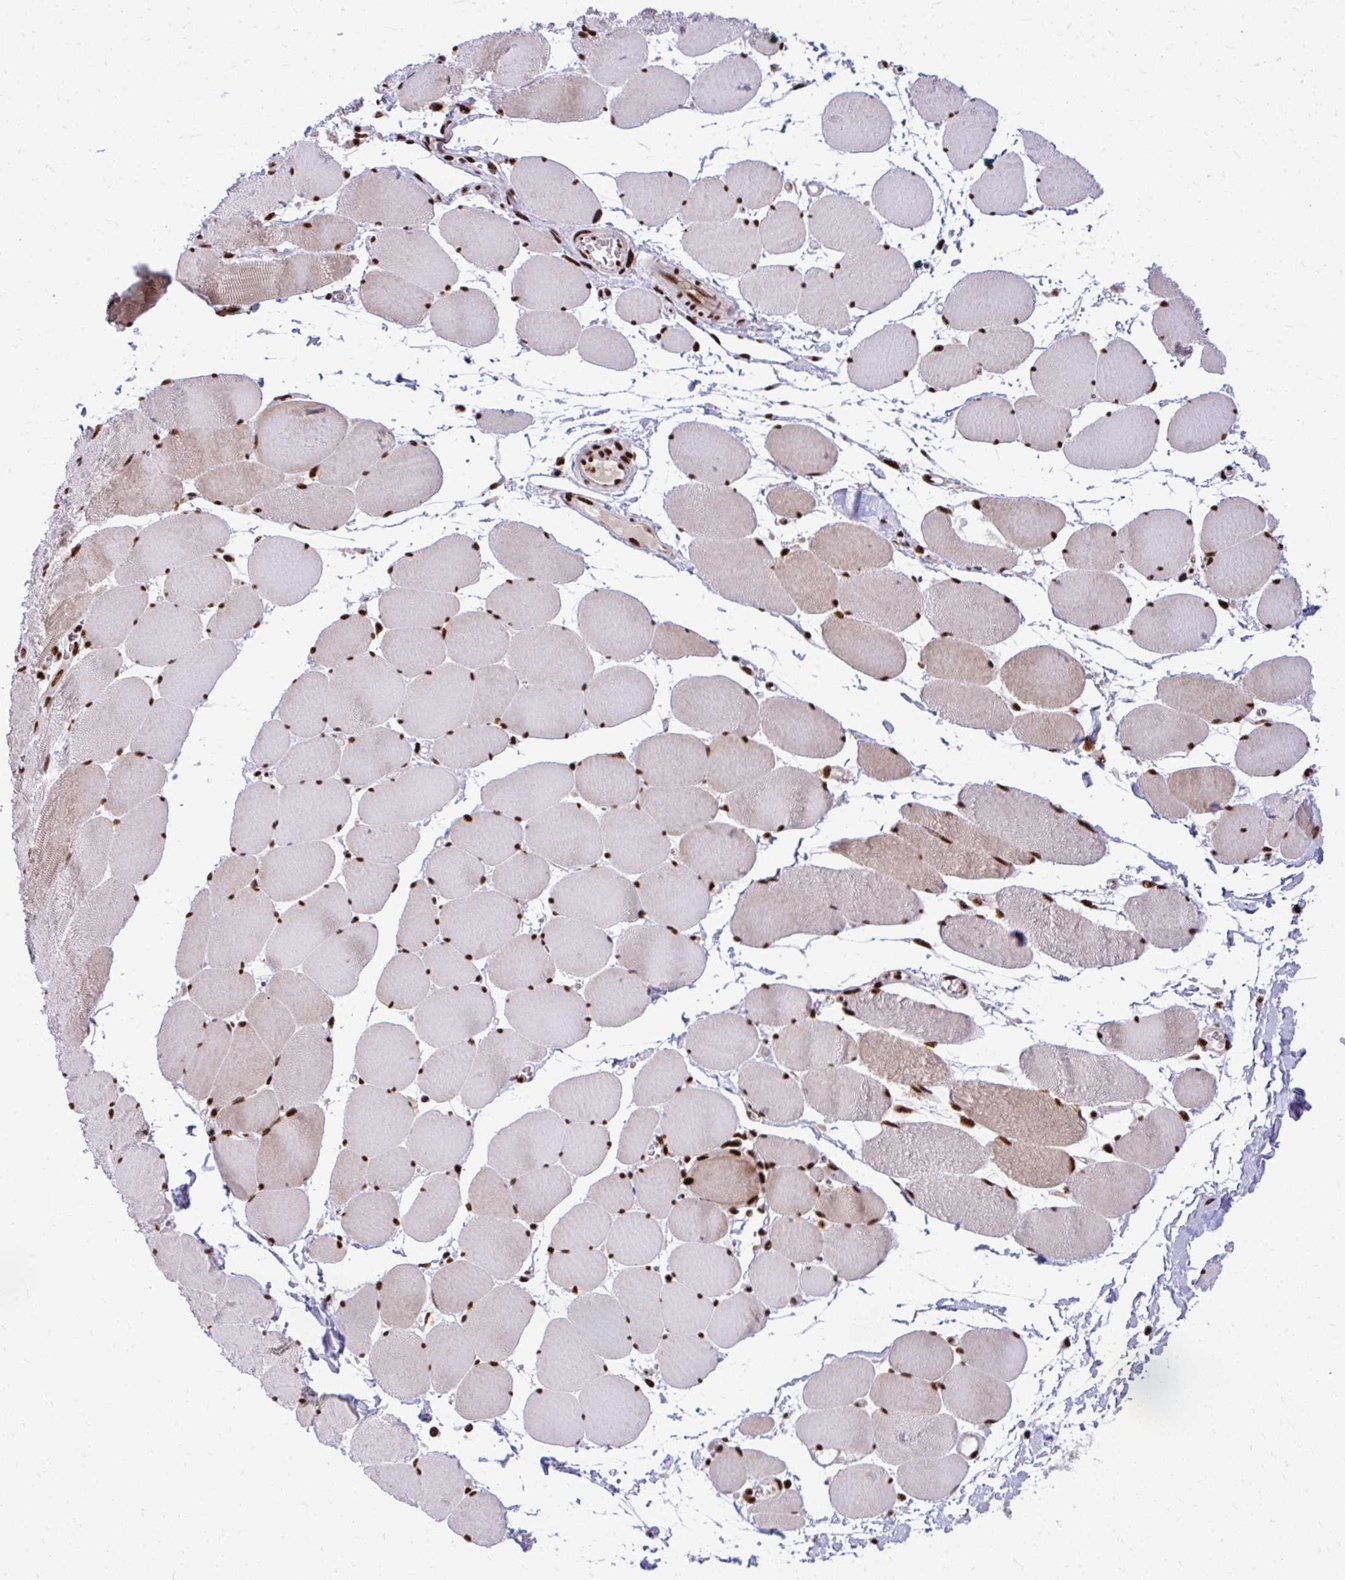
{"staining": {"intensity": "strong", "quantity": ">75%", "location": "nuclear"}, "tissue": "skeletal muscle", "cell_type": "Myocytes", "image_type": "normal", "snomed": [{"axis": "morphology", "description": "Normal tissue, NOS"}, {"axis": "topography", "description": "Skeletal muscle"}], "caption": "This is a micrograph of IHC staining of unremarkable skeletal muscle, which shows strong expression in the nuclear of myocytes.", "gene": "PRPF19", "patient": {"sex": "female", "age": 75}}